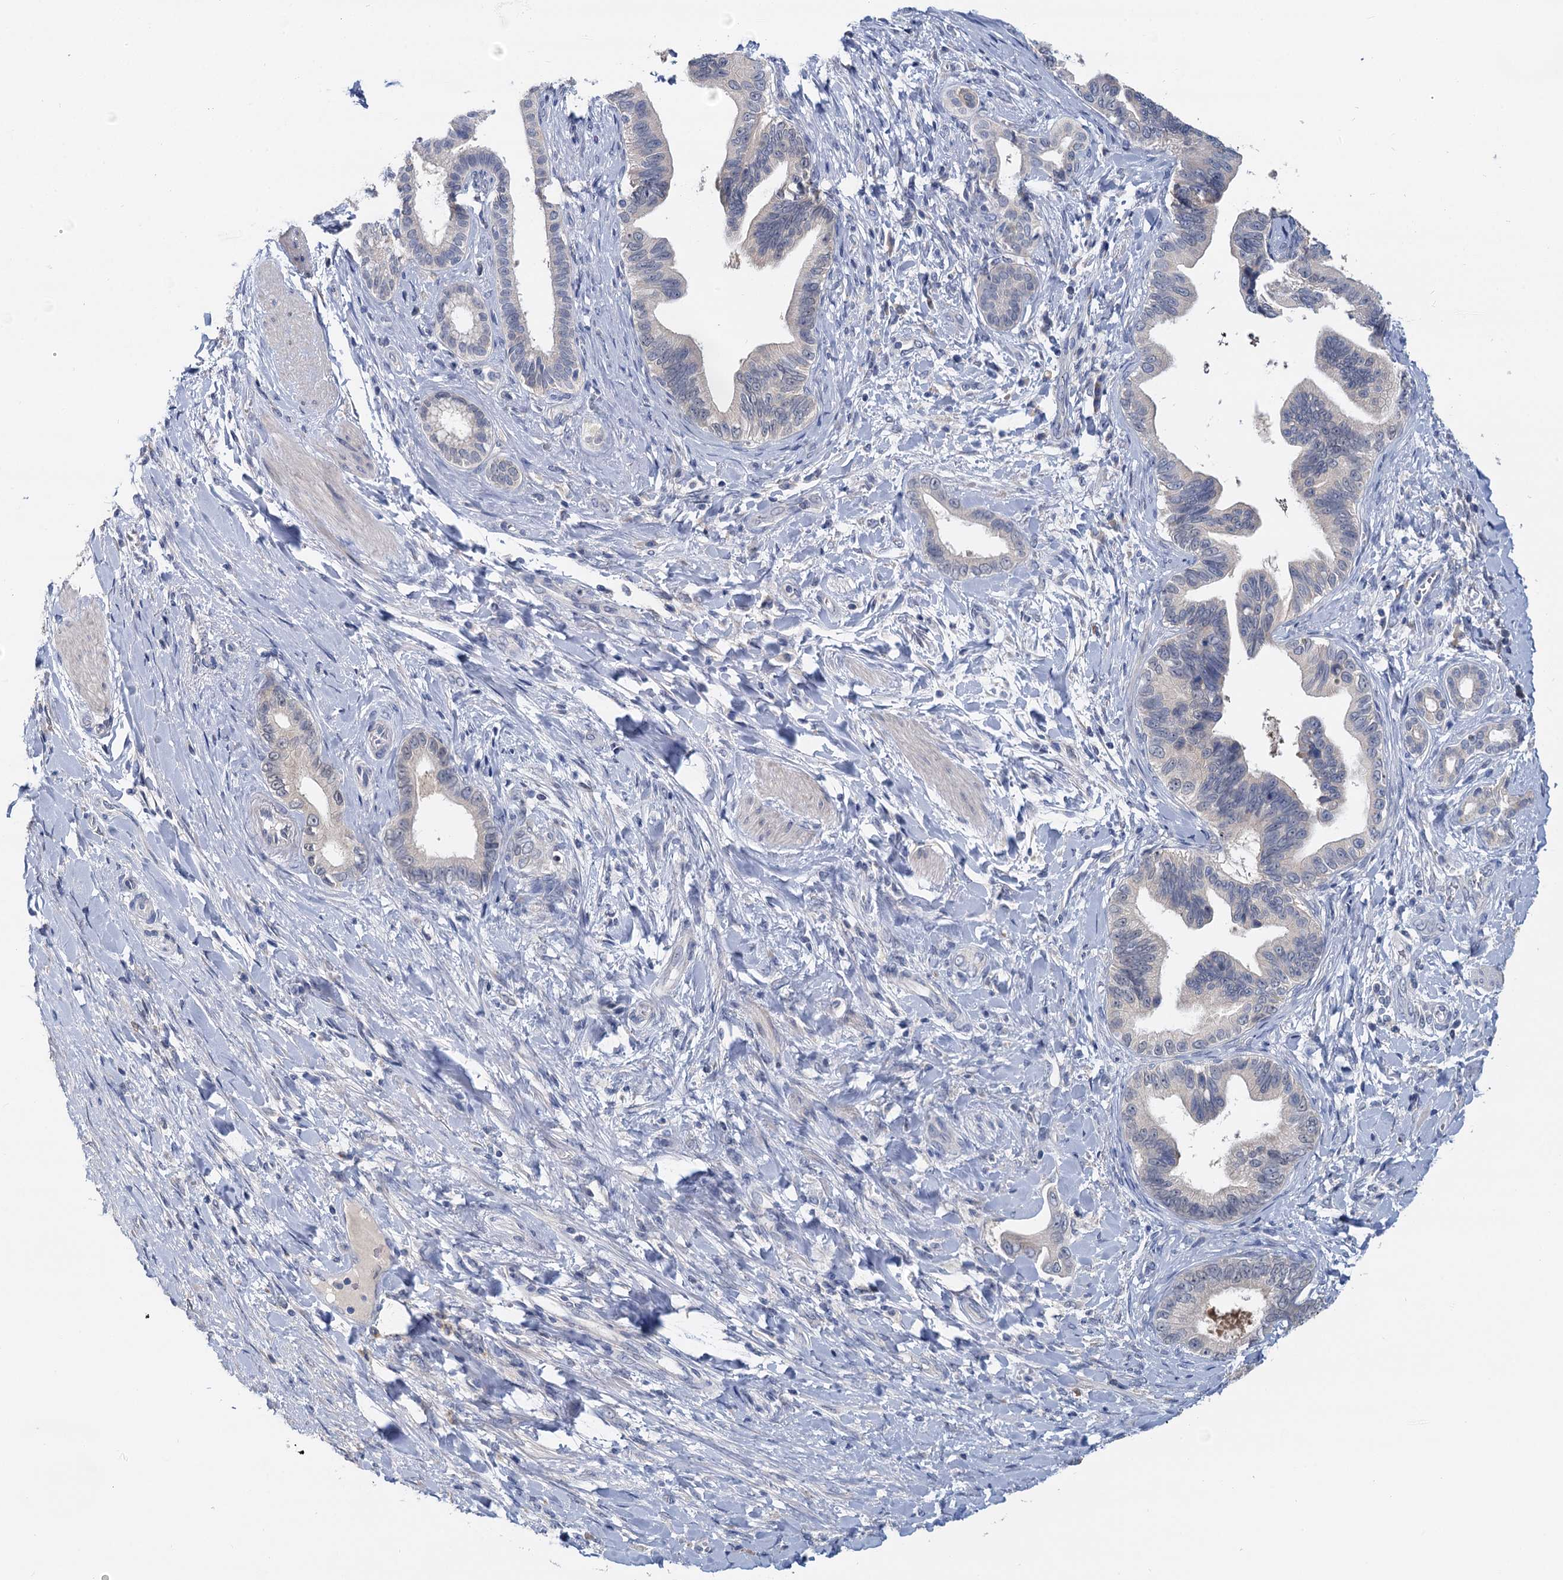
{"staining": {"intensity": "negative", "quantity": "none", "location": "none"}, "tissue": "pancreatic cancer", "cell_type": "Tumor cells", "image_type": "cancer", "snomed": [{"axis": "morphology", "description": "Adenocarcinoma, NOS"}, {"axis": "topography", "description": "Pancreas"}], "caption": "Adenocarcinoma (pancreatic) was stained to show a protein in brown. There is no significant staining in tumor cells.", "gene": "ANKRD42", "patient": {"sex": "female", "age": 55}}